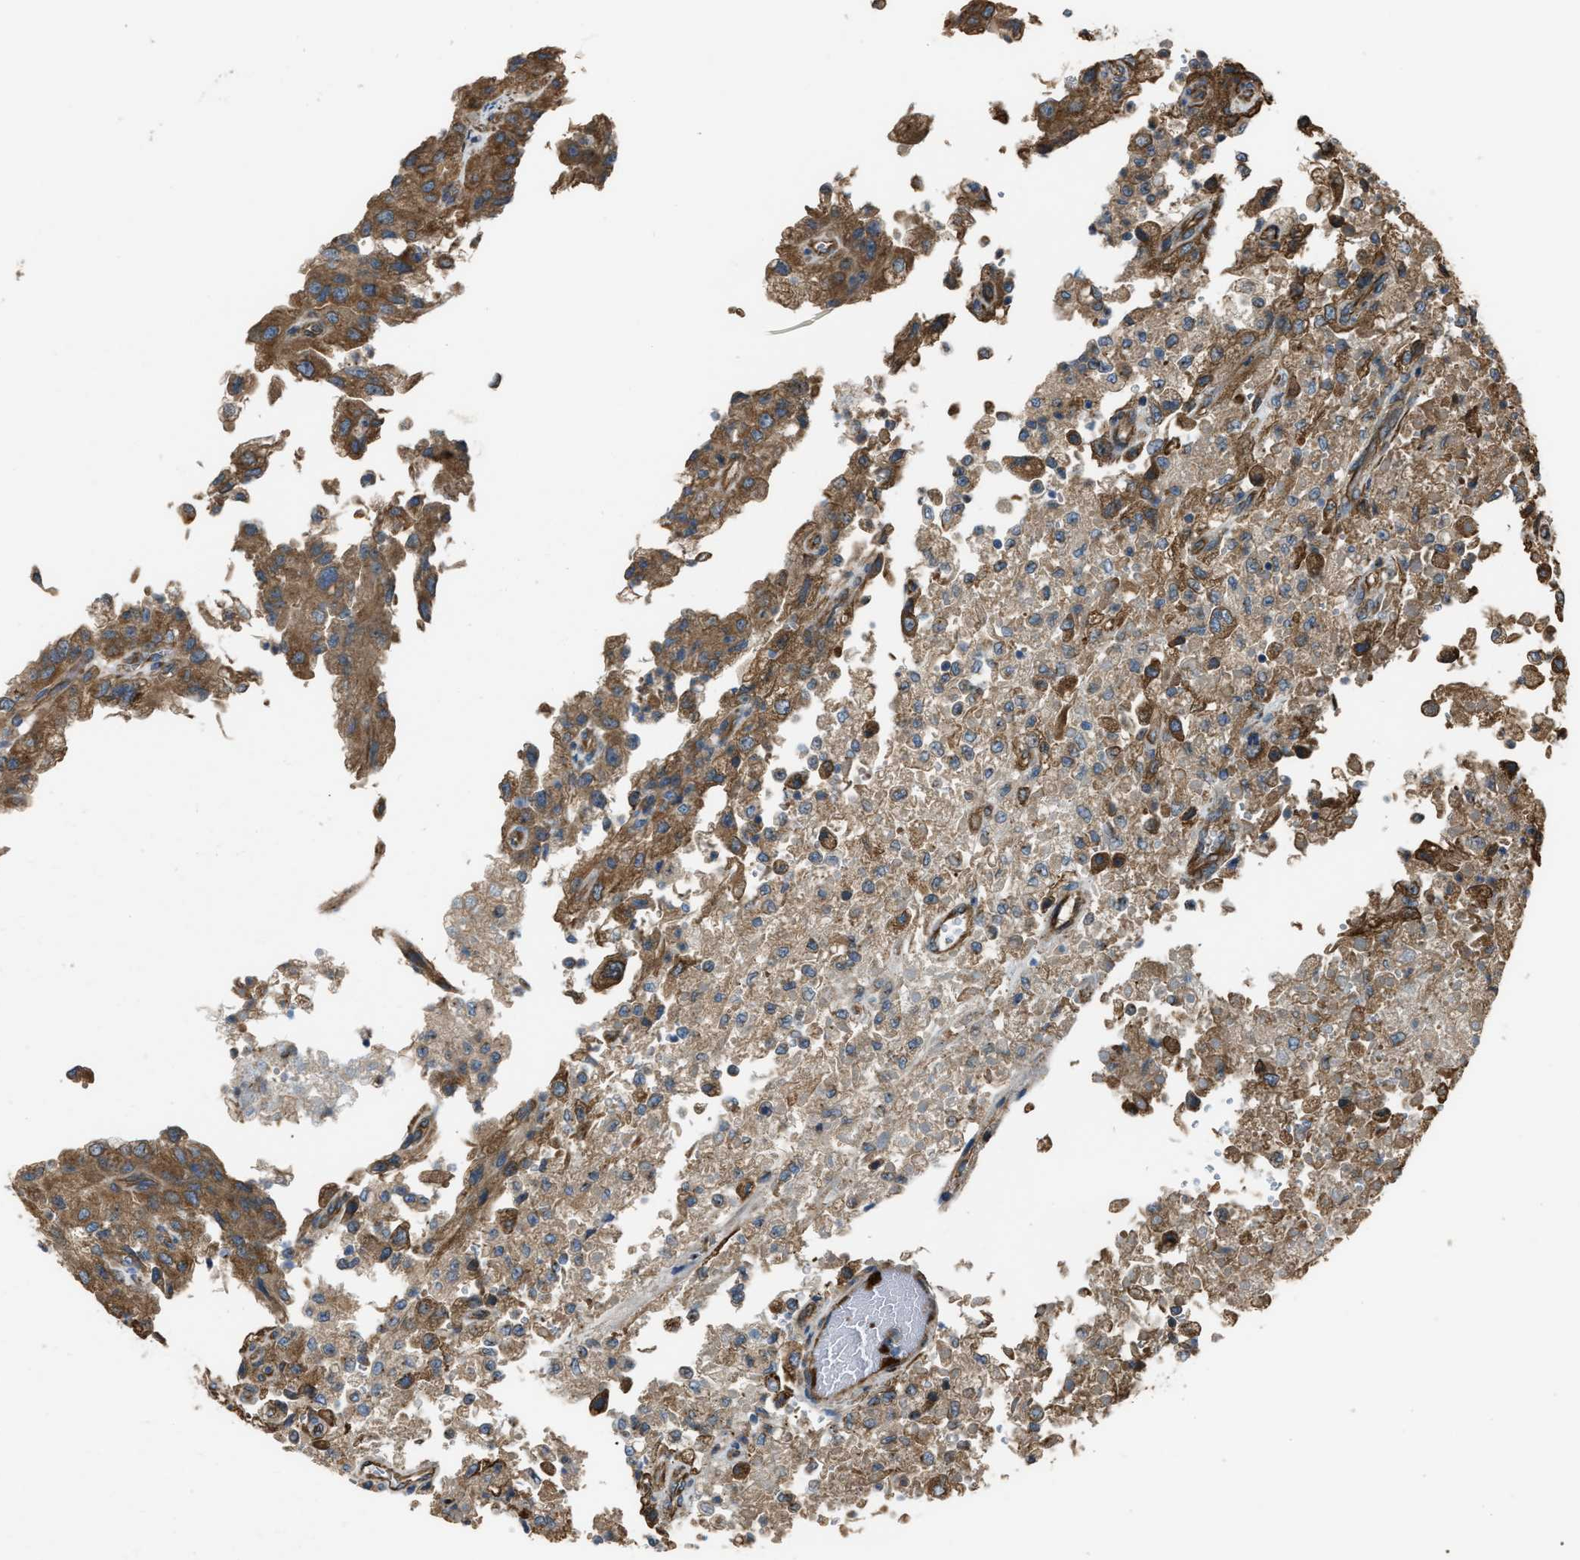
{"staining": {"intensity": "moderate", "quantity": ">75%", "location": "cytoplasmic/membranous"}, "tissue": "renal cancer", "cell_type": "Tumor cells", "image_type": "cancer", "snomed": [{"axis": "morphology", "description": "Adenocarcinoma, NOS"}, {"axis": "topography", "description": "Kidney"}], "caption": "IHC staining of renal adenocarcinoma, which exhibits medium levels of moderate cytoplasmic/membranous staining in about >75% of tumor cells indicating moderate cytoplasmic/membranous protein positivity. The staining was performed using DAB (brown) for protein detection and nuclei were counterstained in hematoxylin (blue).", "gene": "TRPC1", "patient": {"sex": "female", "age": 54}}